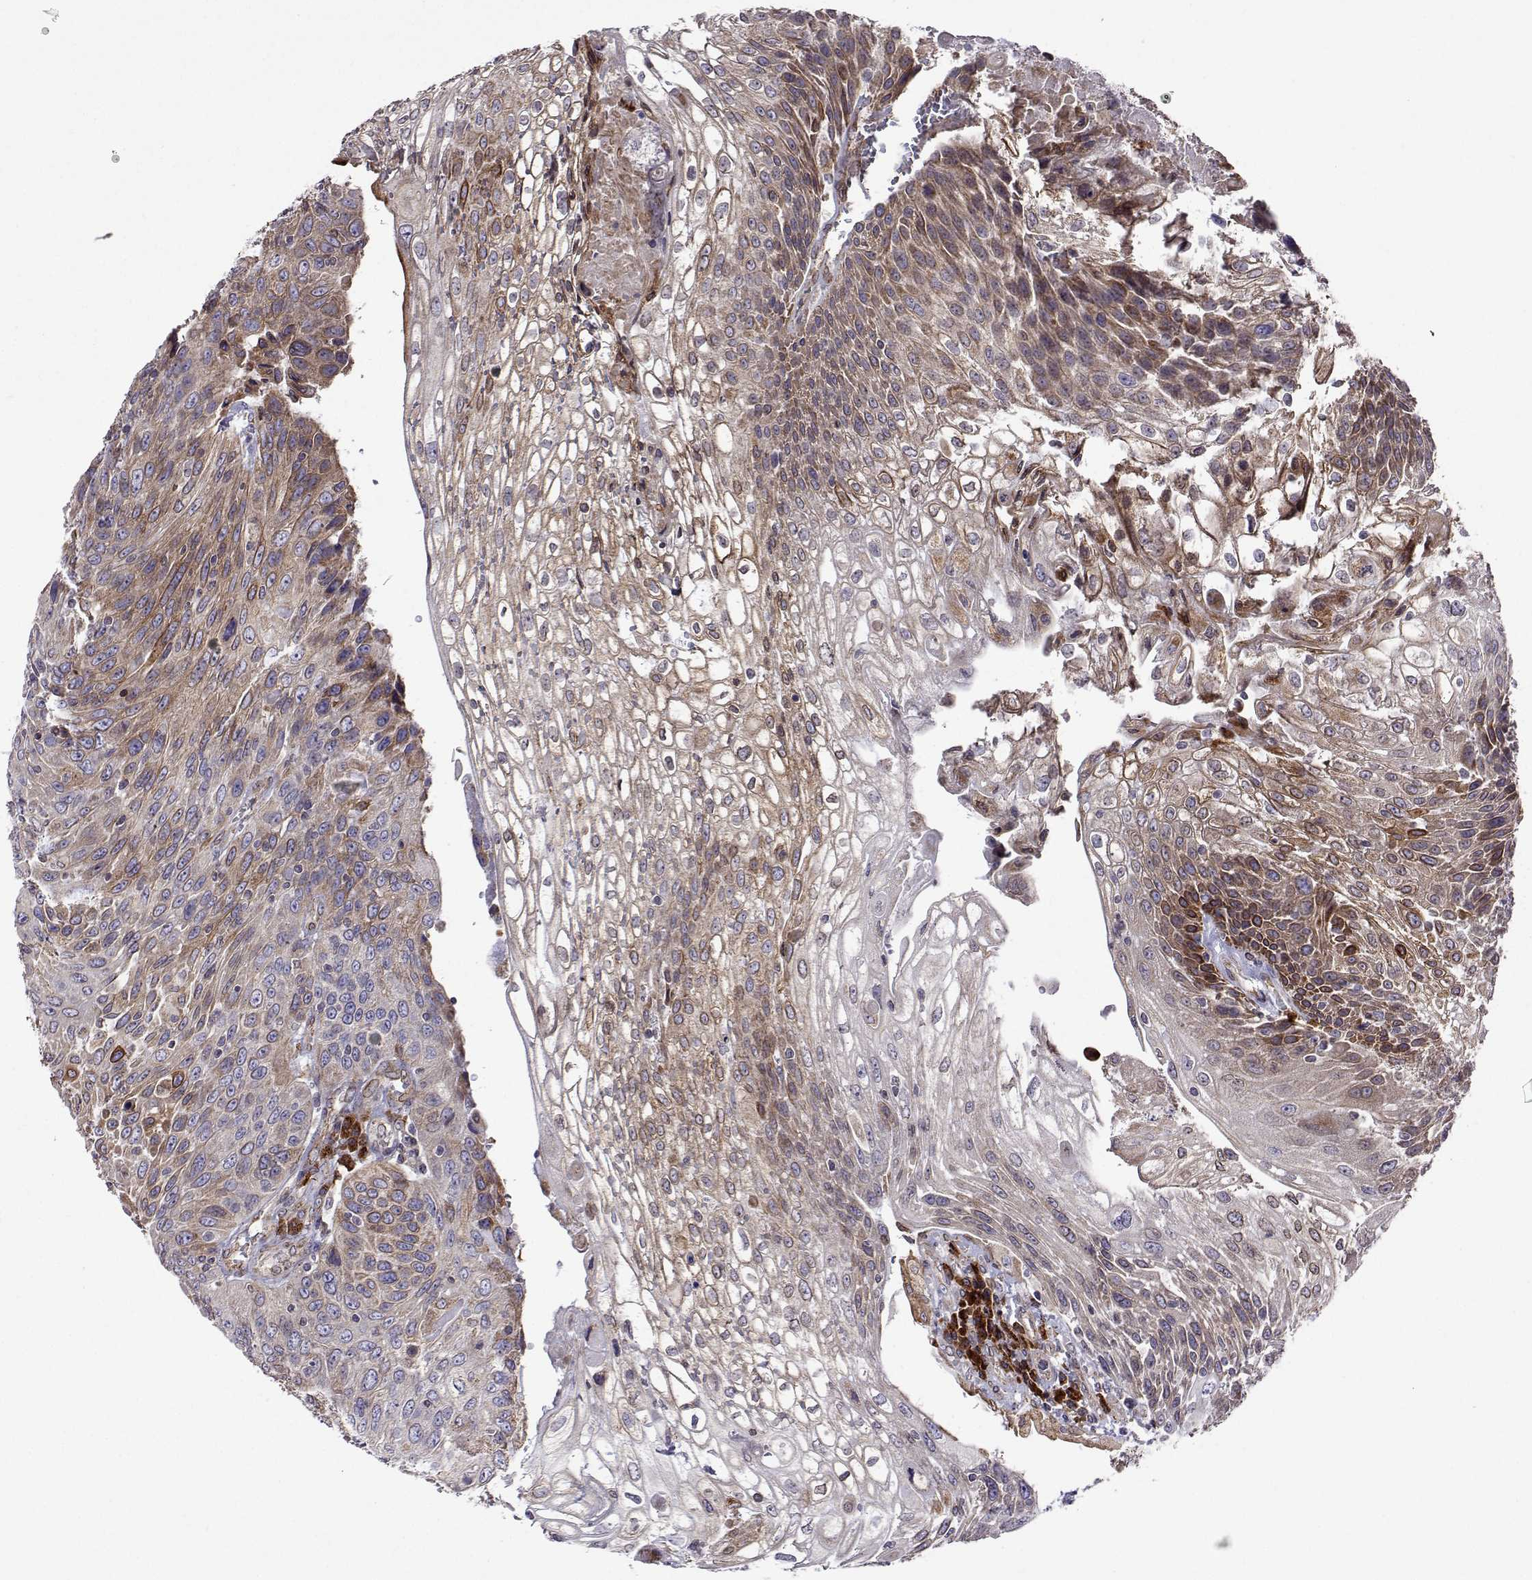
{"staining": {"intensity": "weak", "quantity": "25%-75%", "location": "cytoplasmic/membranous"}, "tissue": "urothelial cancer", "cell_type": "Tumor cells", "image_type": "cancer", "snomed": [{"axis": "morphology", "description": "Urothelial carcinoma, High grade"}, {"axis": "topography", "description": "Urinary bladder"}], "caption": "Human urothelial cancer stained with a protein marker exhibits weak staining in tumor cells.", "gene": "PGRMC2", "patient": {"sex": "female", "age": 70}}